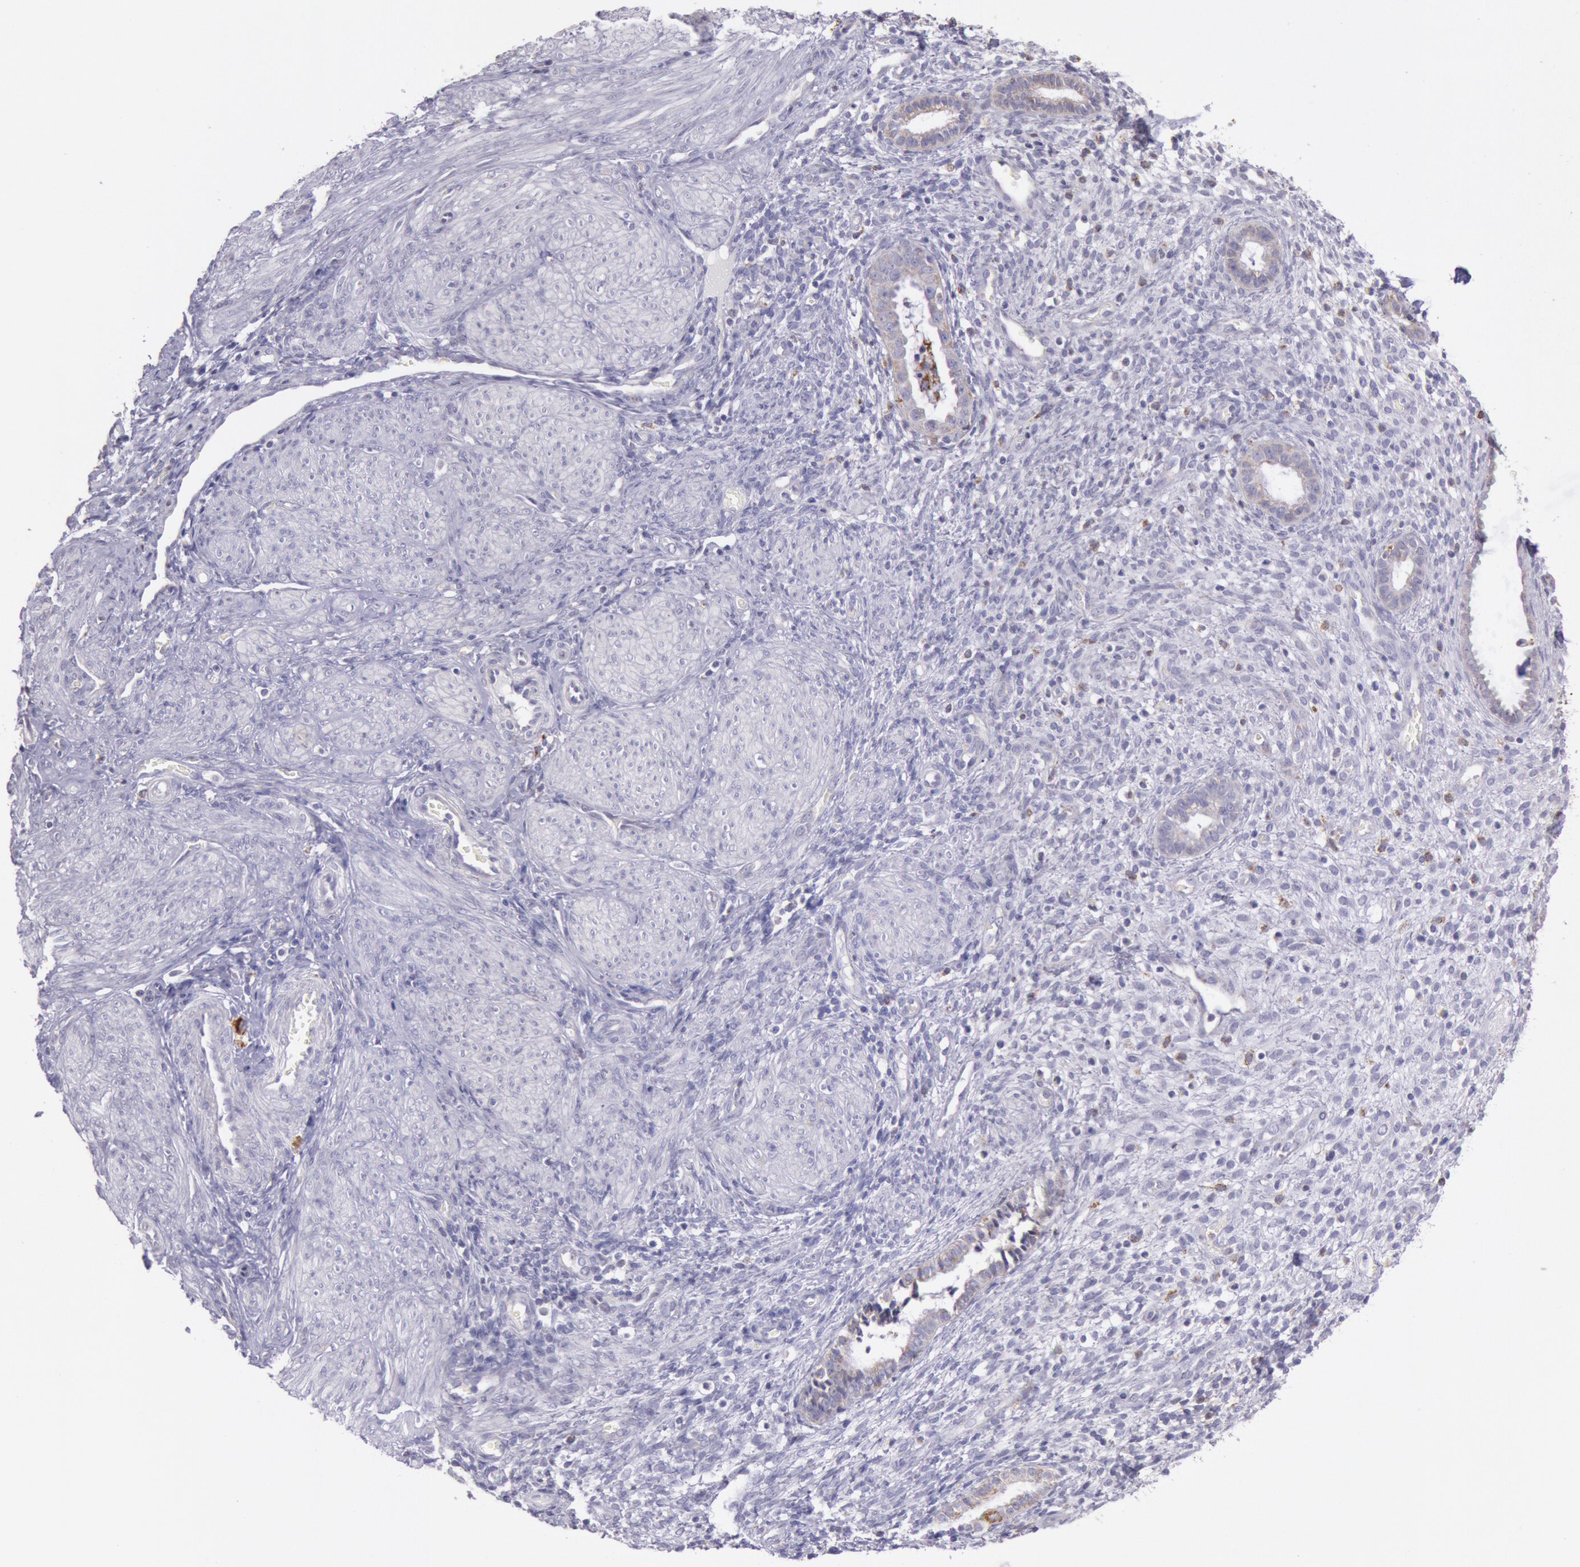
{"staining": {"intensity": "weak", "quantity": "25%-75%", "location": "nuclear"}, "tissue": "endometrium", "cell_type": "Cells in endometrial stroma", "image_type": "normal", "snomed": [{"axis": "morphology", "description": "Normal tissue, NOS"}, {"axis": "topography", "description": "Endometrium"}], "caption": "This is a histology image of immunohistochemistry staining of benign endometrium, which shows weak positivity in the nuclear of cells in endometrial stroma.", "gene": "FRMD6", "patient": {"sex": "female", "age": 72}}